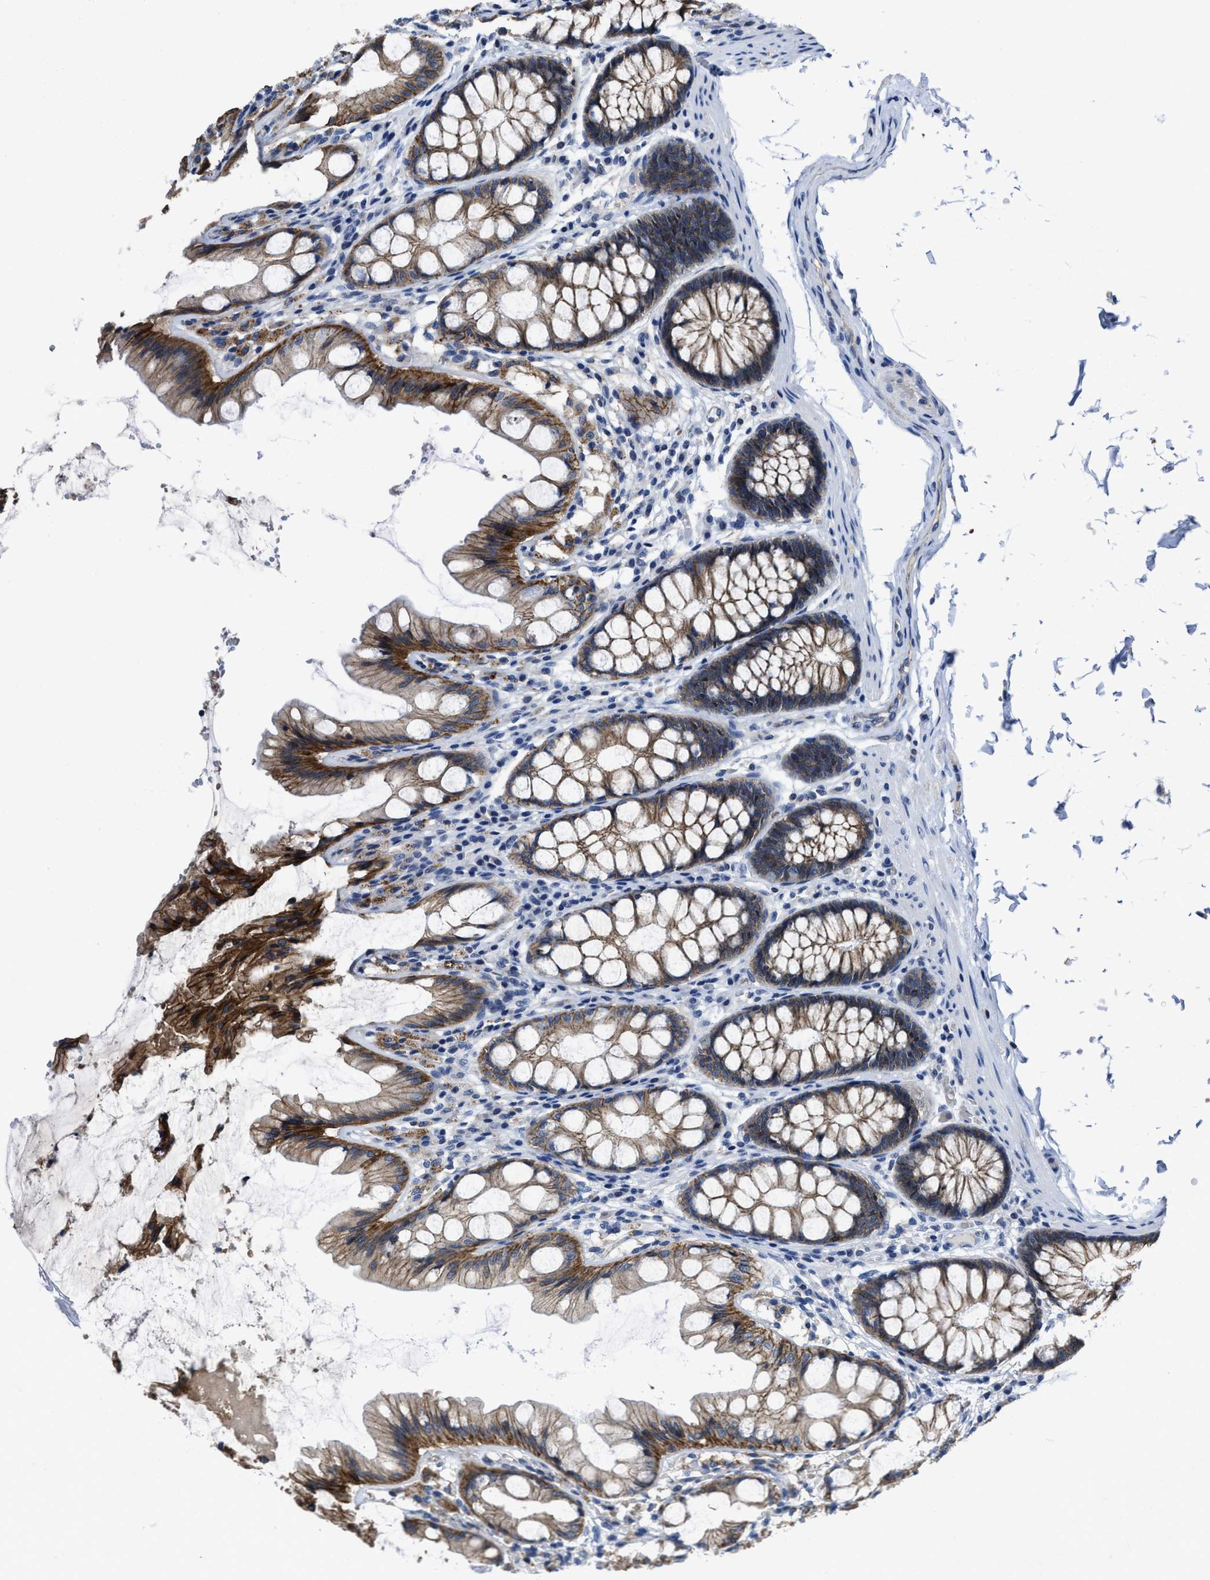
{"staining": {"intensity": "negative", "quantity": "none", "location": "none"}, "tissue": "colon", "cell_type": "Endothelial cells", "image_type": "normal", "snomed": [{"axis": "morphology", "description": "Normal tissue, NOS"}, {"axis": "topography", "description": "Colon"}], "caption": "Immunohistochemical staining of unremarkable human colon exhibits no significant staining in endothelial cells.", "gene": "GHITM", "patient": {"sex": "male", "age": 47}}